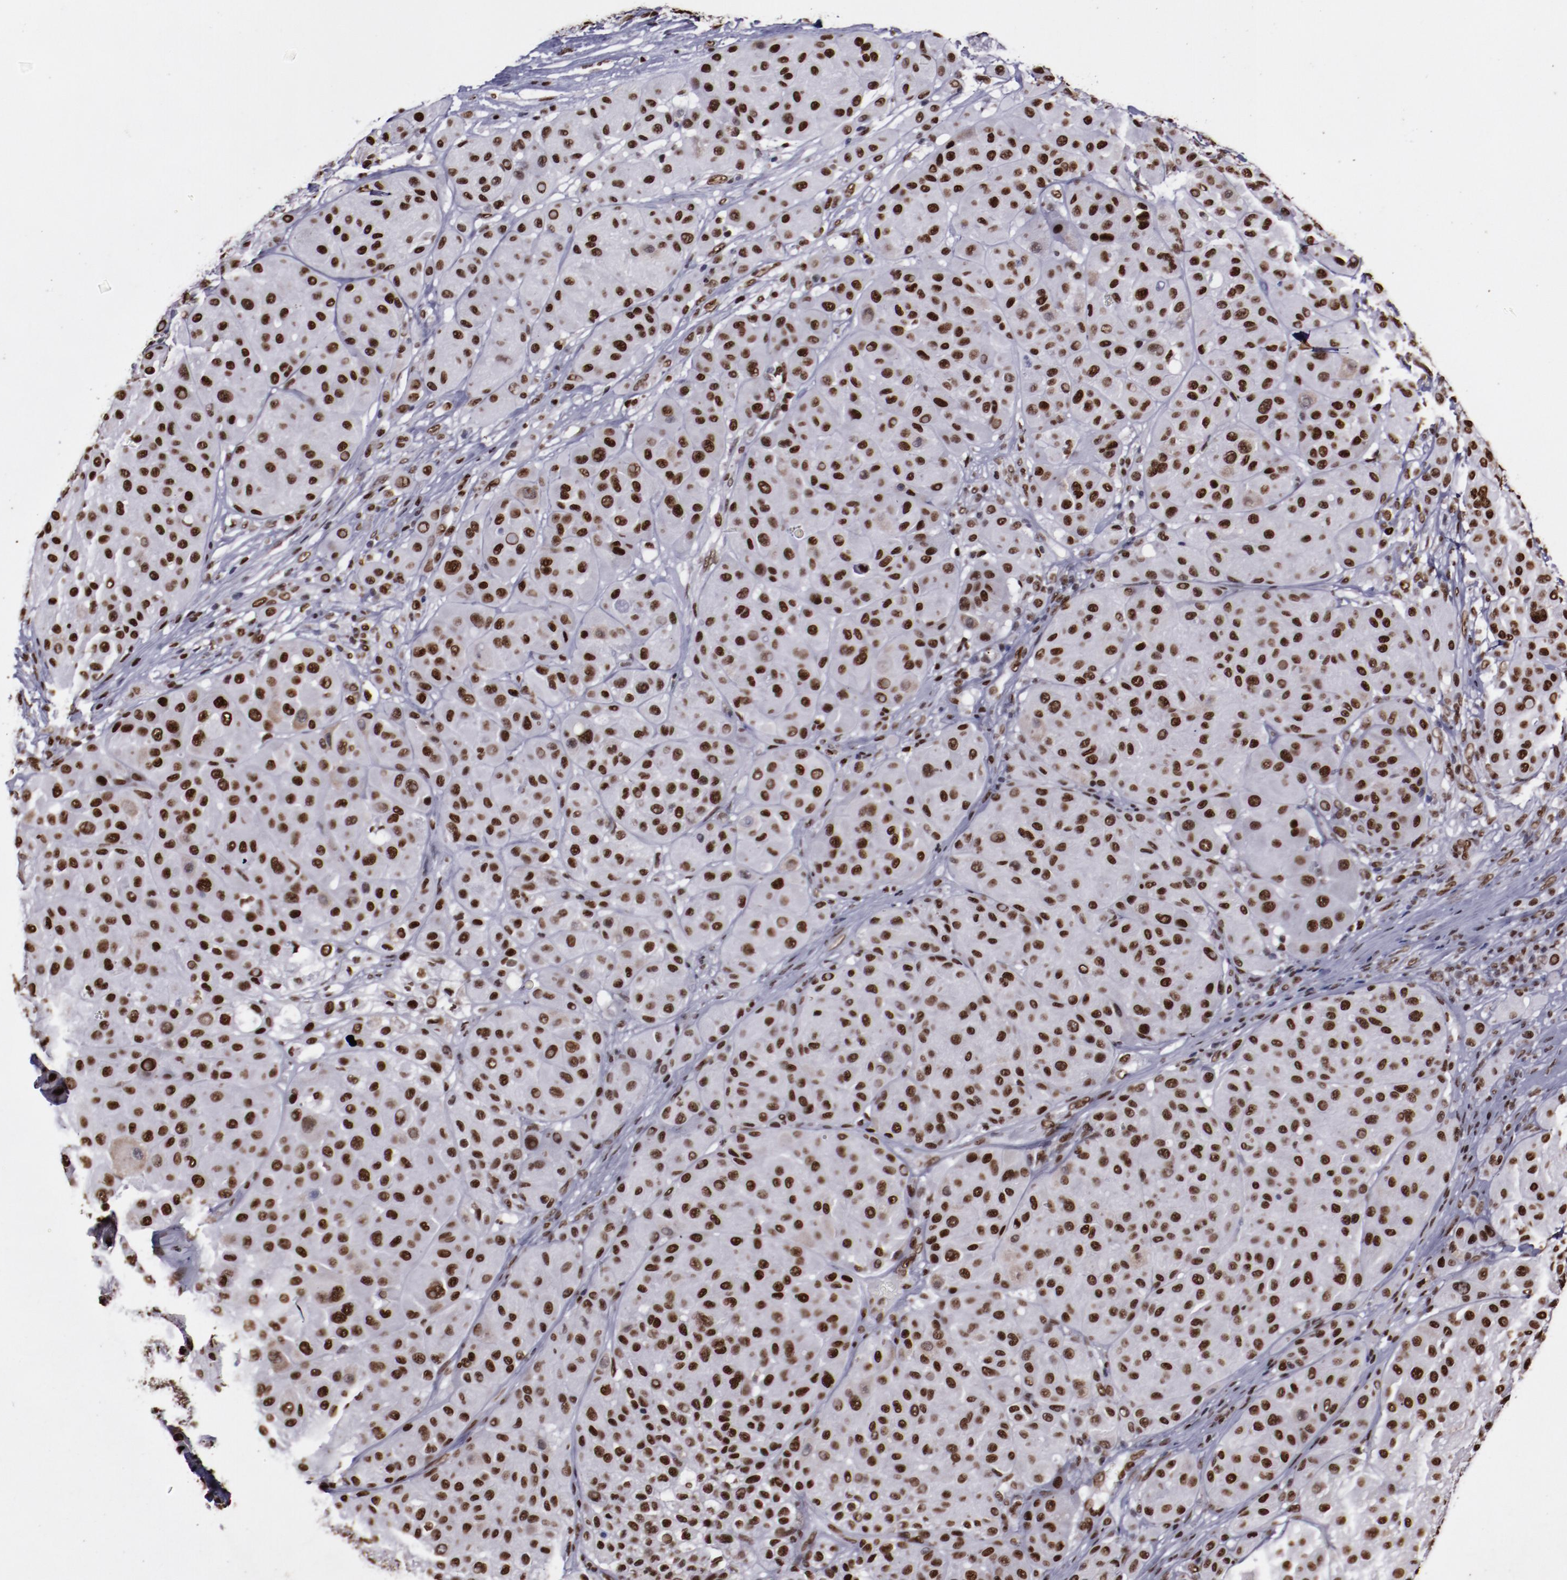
{"staining": {"intensity": "moderate", "quantity": ">75%", "location": "nuclear"}, "tissue": "melanoma", "cell_type": "Tumor cells", "image_type": "cancer", "snomed": [{"axis": "morphology", "description": "Normal tissue, NOS"}, {"axis": "morphology", "description": "Malignant melanoma, Metastatic site"}, {"axis": "topography", "description": "Skin"}], "caption": "Immunohistochemistry (IHC) staining of malignant melanoma (metastatic site), which exhibits medium levels of moderate nuclear expression in about >75% of tumor cells indicating moderate nuclear protein staining. The staining was performed using DAB (brown) for protein detection and nuclei were counterstained in hematoxylin (blue).", "gene": "APEX1", "patient": {"sex": "male", "age": 41}}